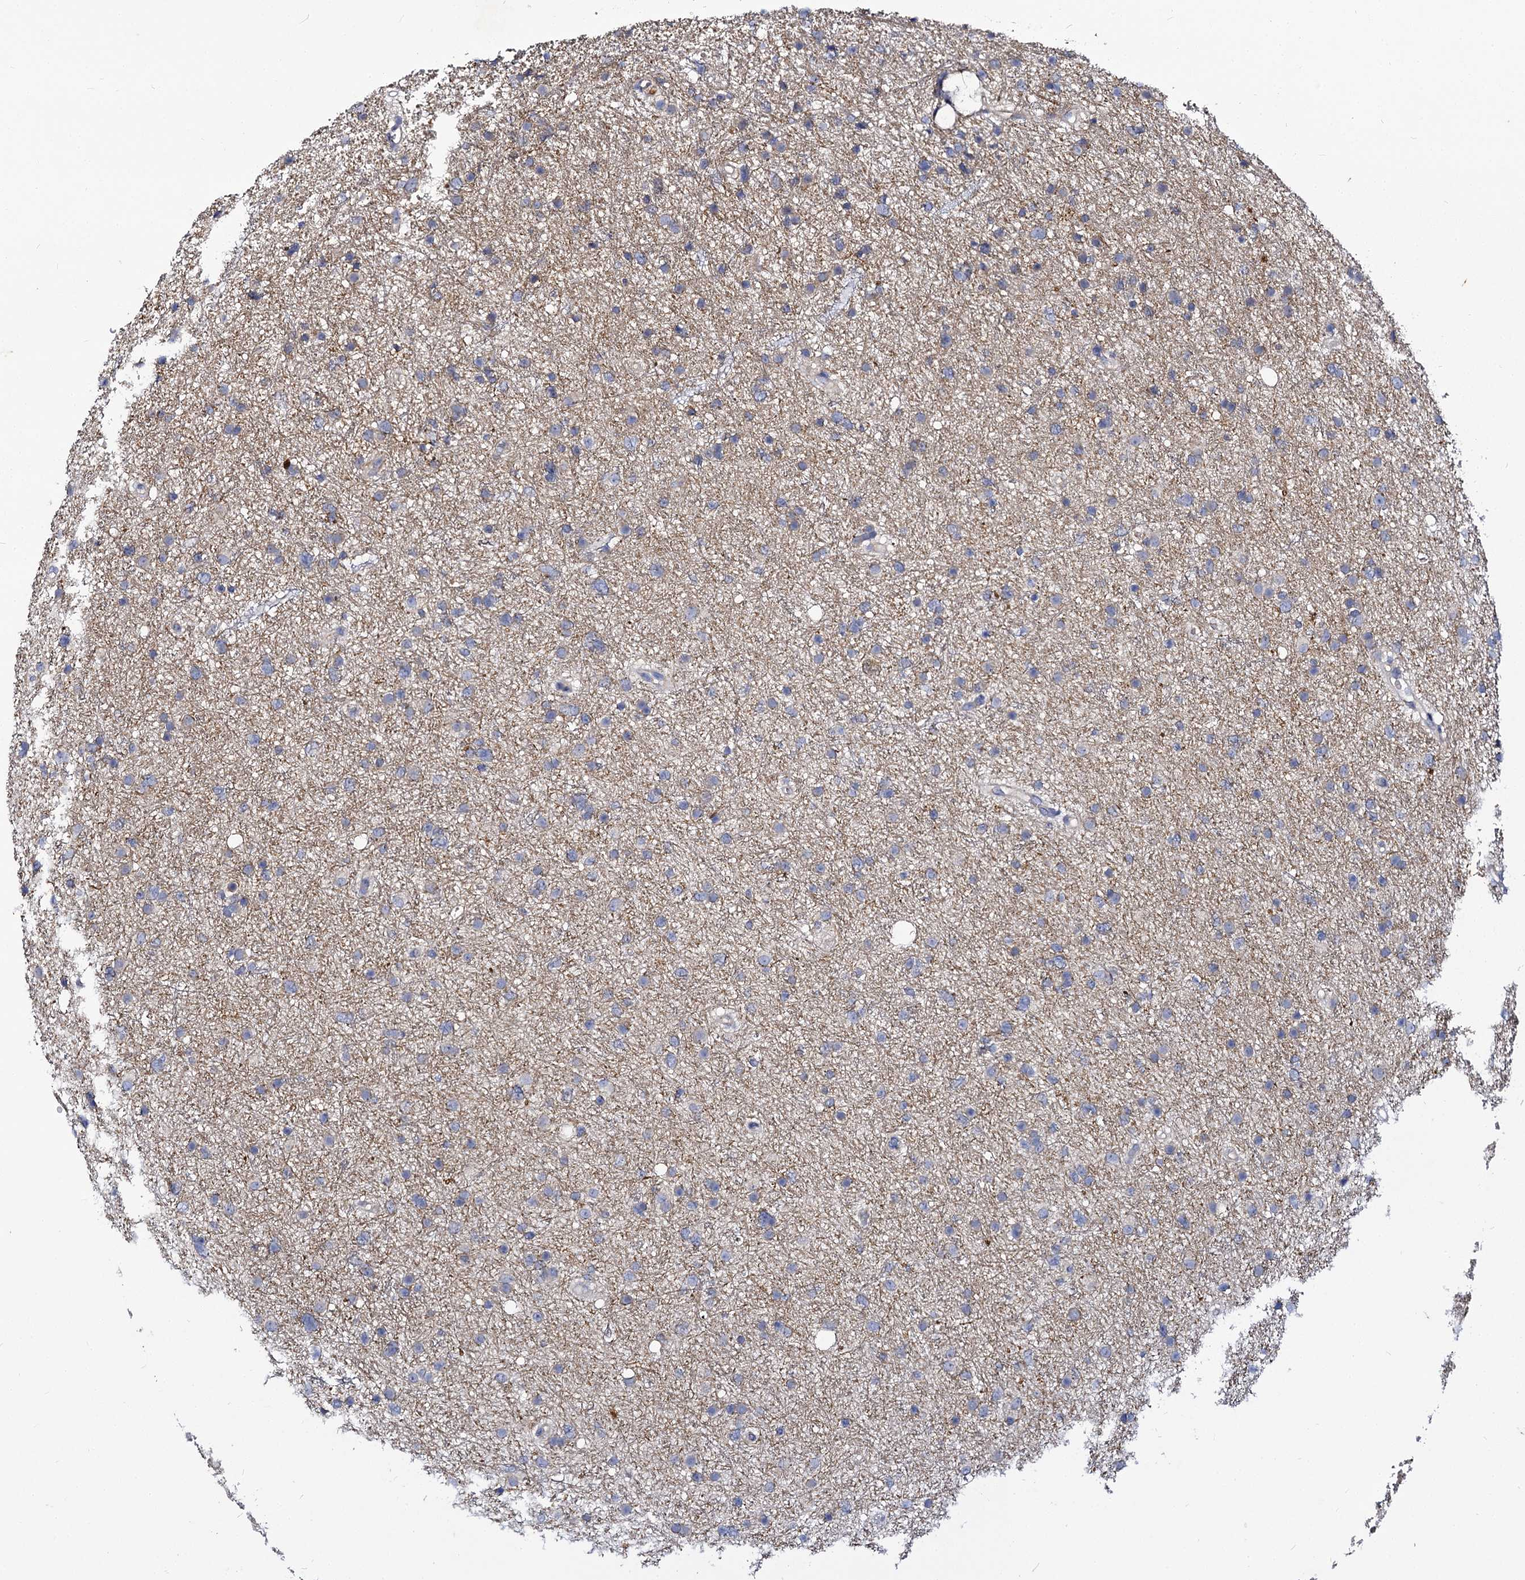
{"staining": {"intensity": "negative", "quantity": "none", "location": "none"}, "tissue": "glioma", "cell_type": "Tumor cells", "image_type": "cancer", "snomed": [{"axis": "morphology", "description": "Glioma, malignant, Low grade"}, {"axis": "topography", "description": "Cerebral cortex"}], "caption": "Immunohistochemical staining of human low-grade glioma (malignant) demonstrates no significant staining in tumor cells. (Brightfield microscopy of DAB (3,3'-diaminobenzidine) immunohistochemistry at high magnification).", "gene": "PANX2", "patient": {"sex": "female", "age": 39}}